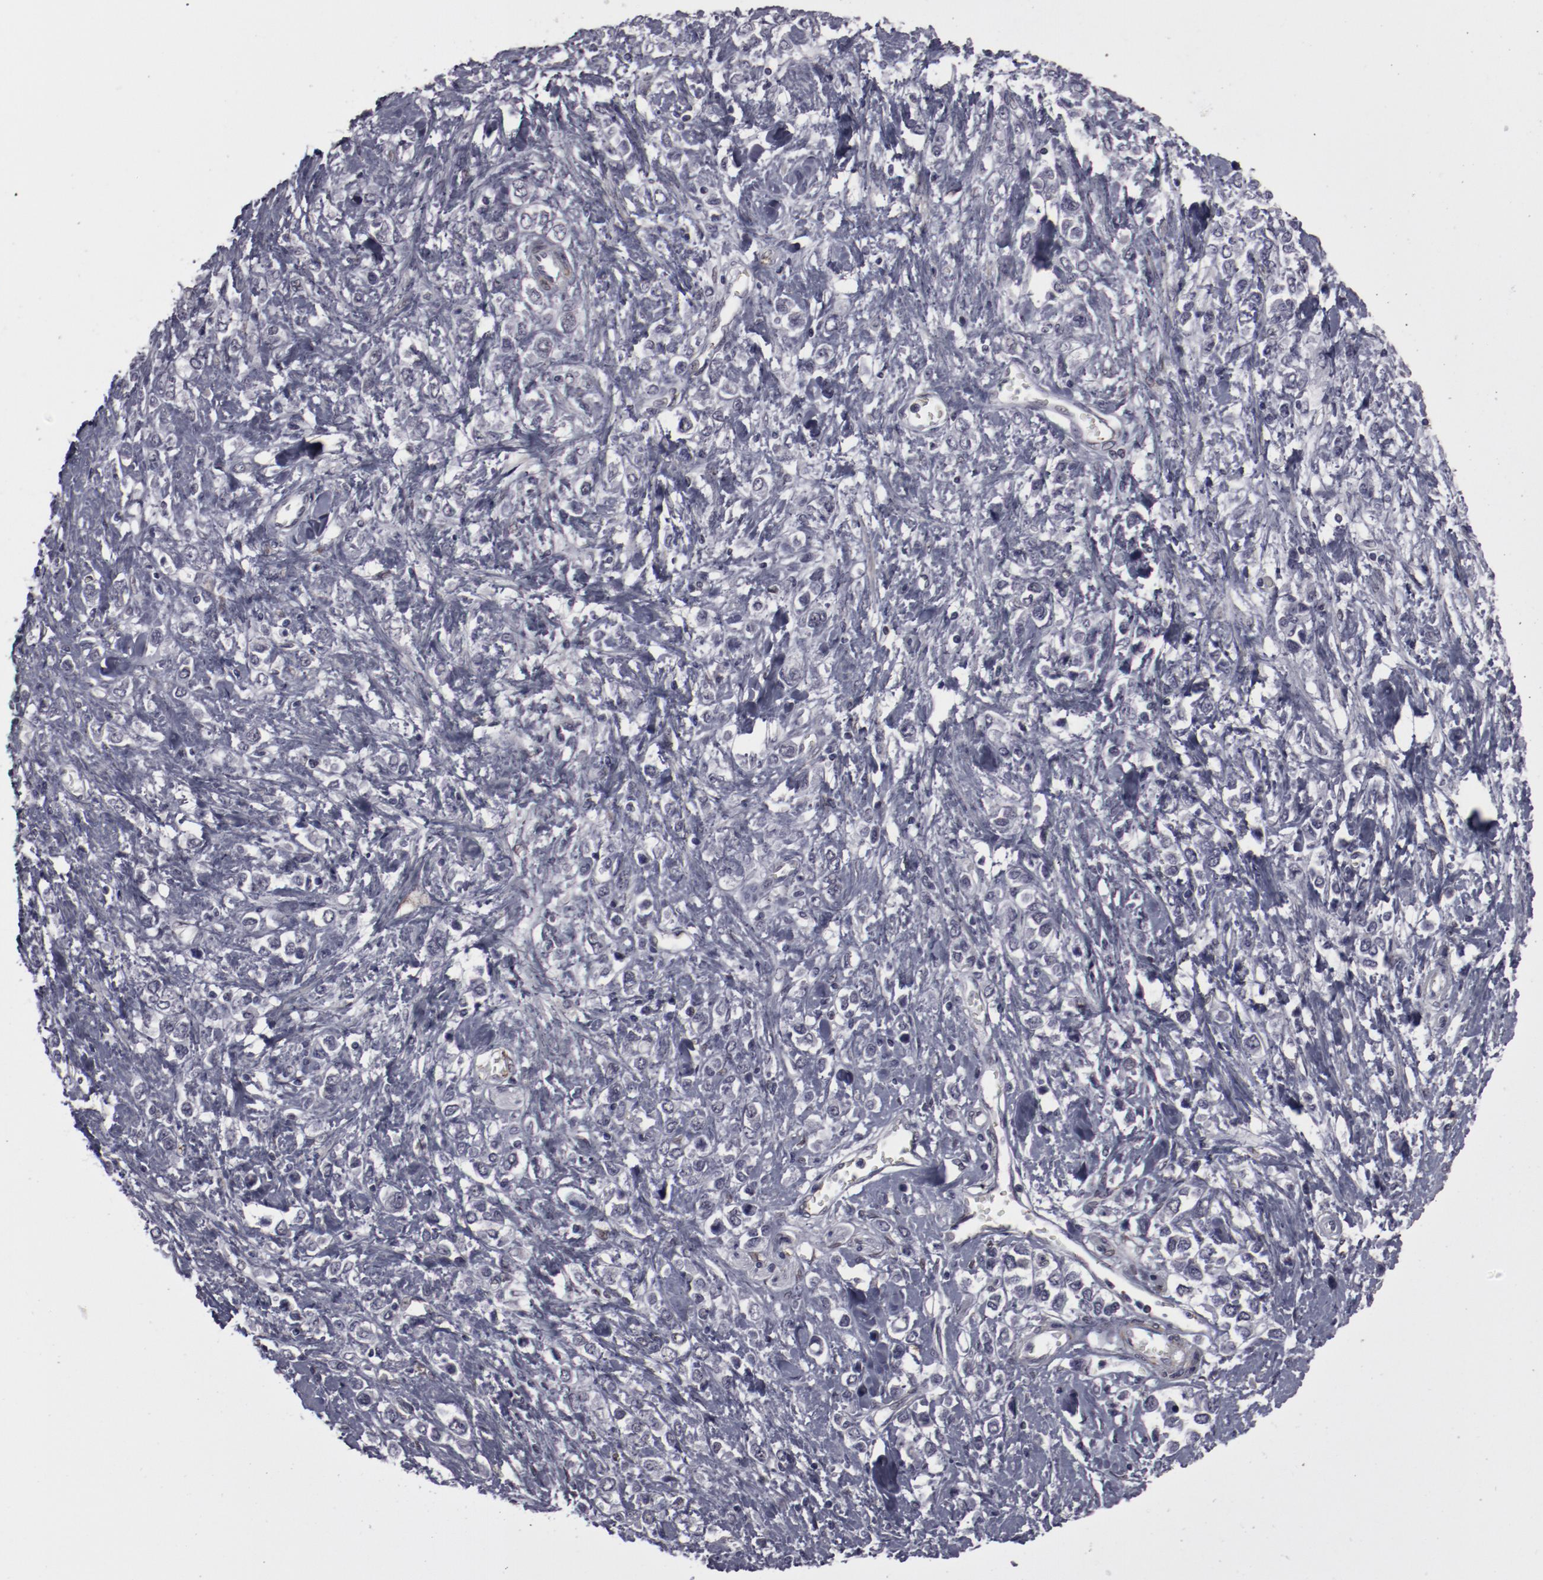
{"staining": {"intensity": "negative", "quantity": "none", "location": "none"}, "tissue": "stomach cancer", "cell_type": "Tumor cells", "image_type": "cancer", "snomed": [{"axis": "morphology", "description": "Adenocarcinoma, NOS"}, {"axis": "topography", "description": "Stomach, upper"}], "caption": "The micrograph demonstrates no staining of tumor cells in stomach cancer (adenocarcinoma).", "gene": "LEF1", "patient": {"sex": "male", "age": 76}}